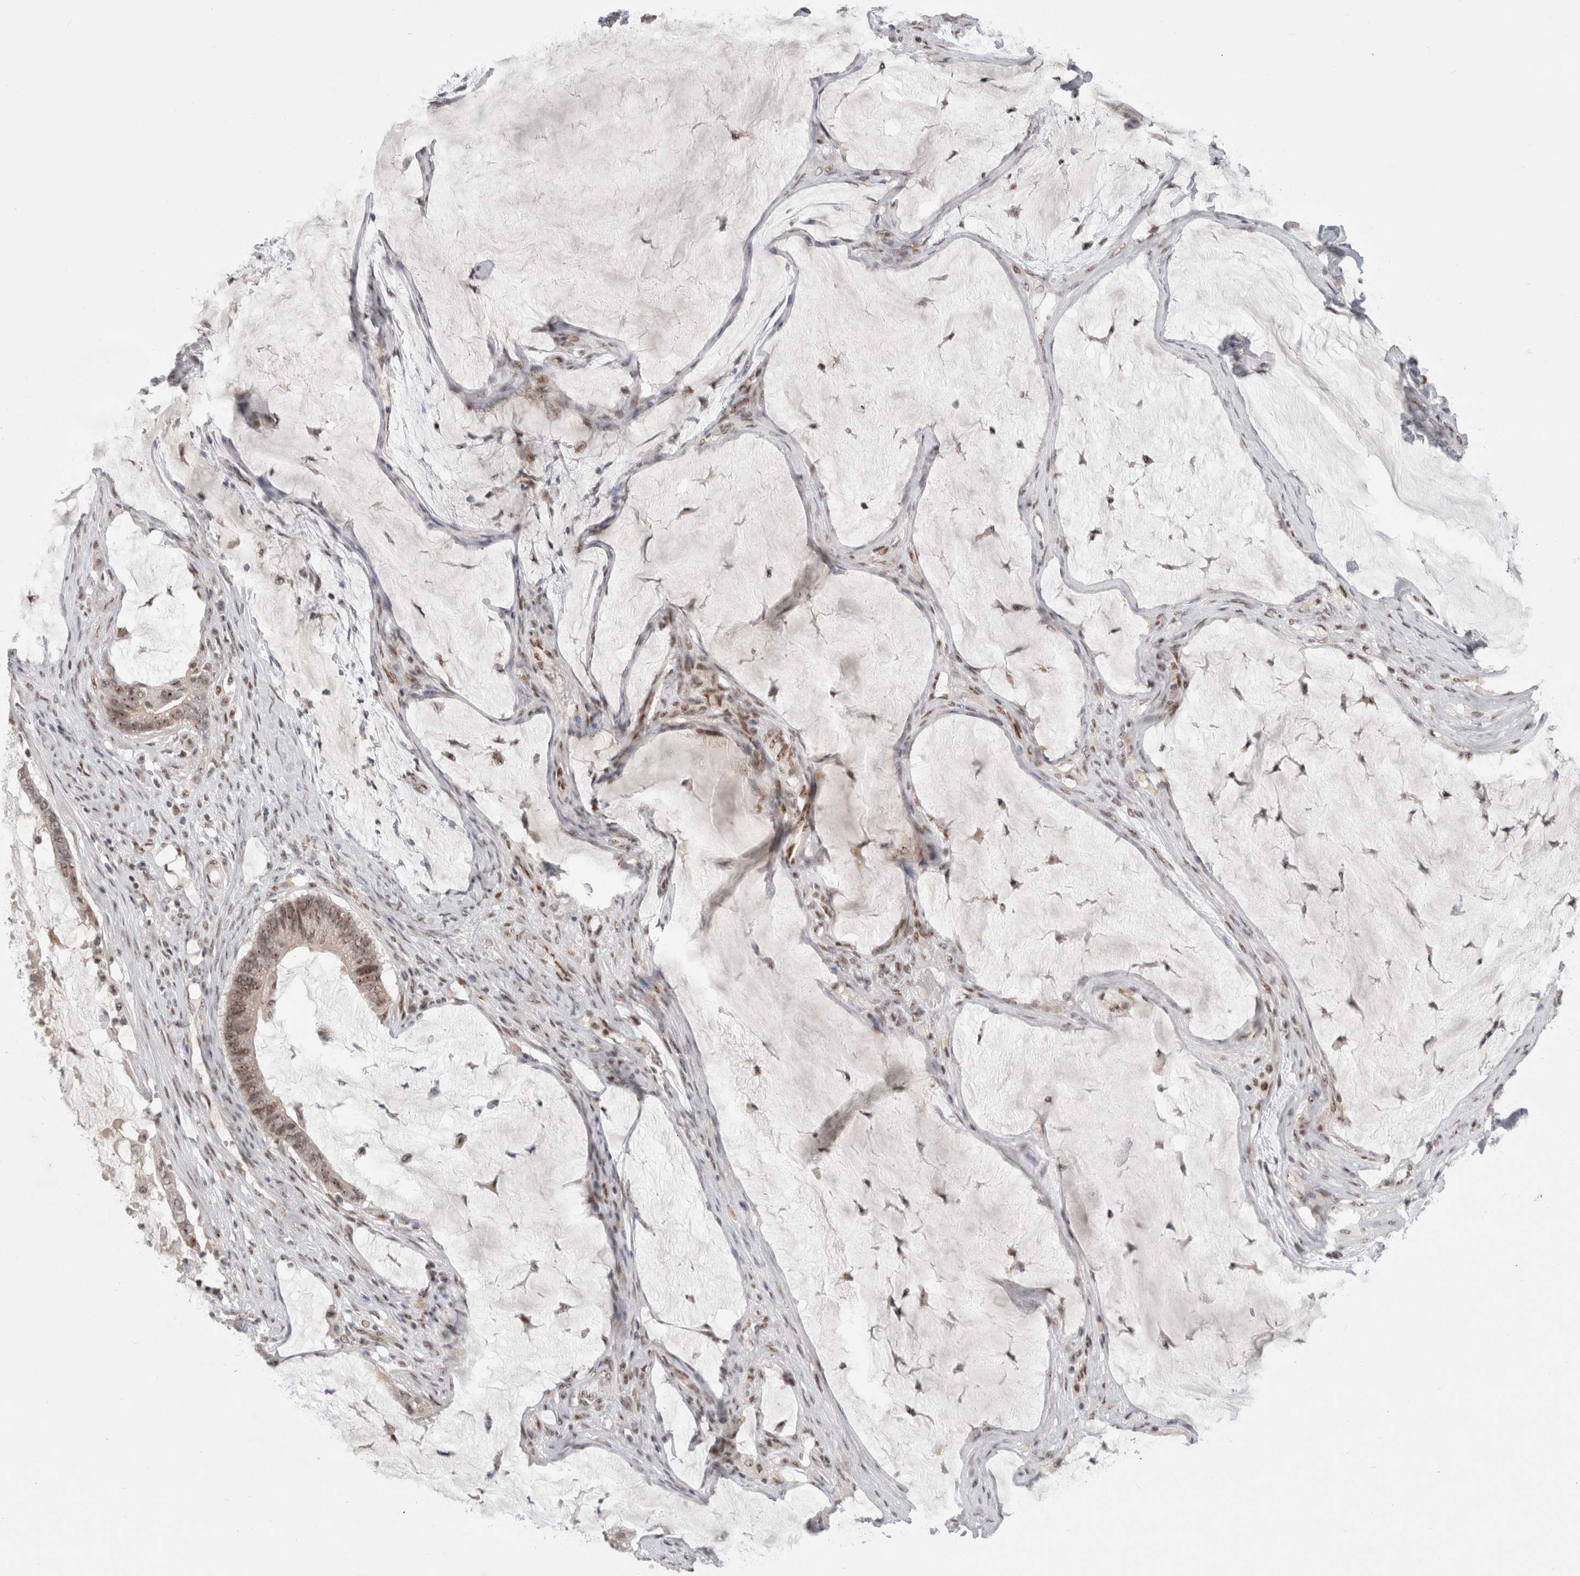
{"staining": {"intensity": "weak", "quantity": ">75%", "location": "nuclear"}, "tissue": "ovarian cancer", "cell_type": "Tumor cells", "image_type": "cancer", "snomed": [{"axis": "morphology", "description": "Cystadenocarcinoma, mucinous, NOS"}, {"axis": "topography", "description": "Ovary"}], "caption": "A high-resolution histopathology image shows IHC staining of ovarian cancer, which displays weak nuclear positivity in approximately >75% of tumor cells. (brown staining indicates protein expression, while blue staining denotes nuclei).", "gene": "SENP6", "patient": {"sex": "female", "age": 61}}